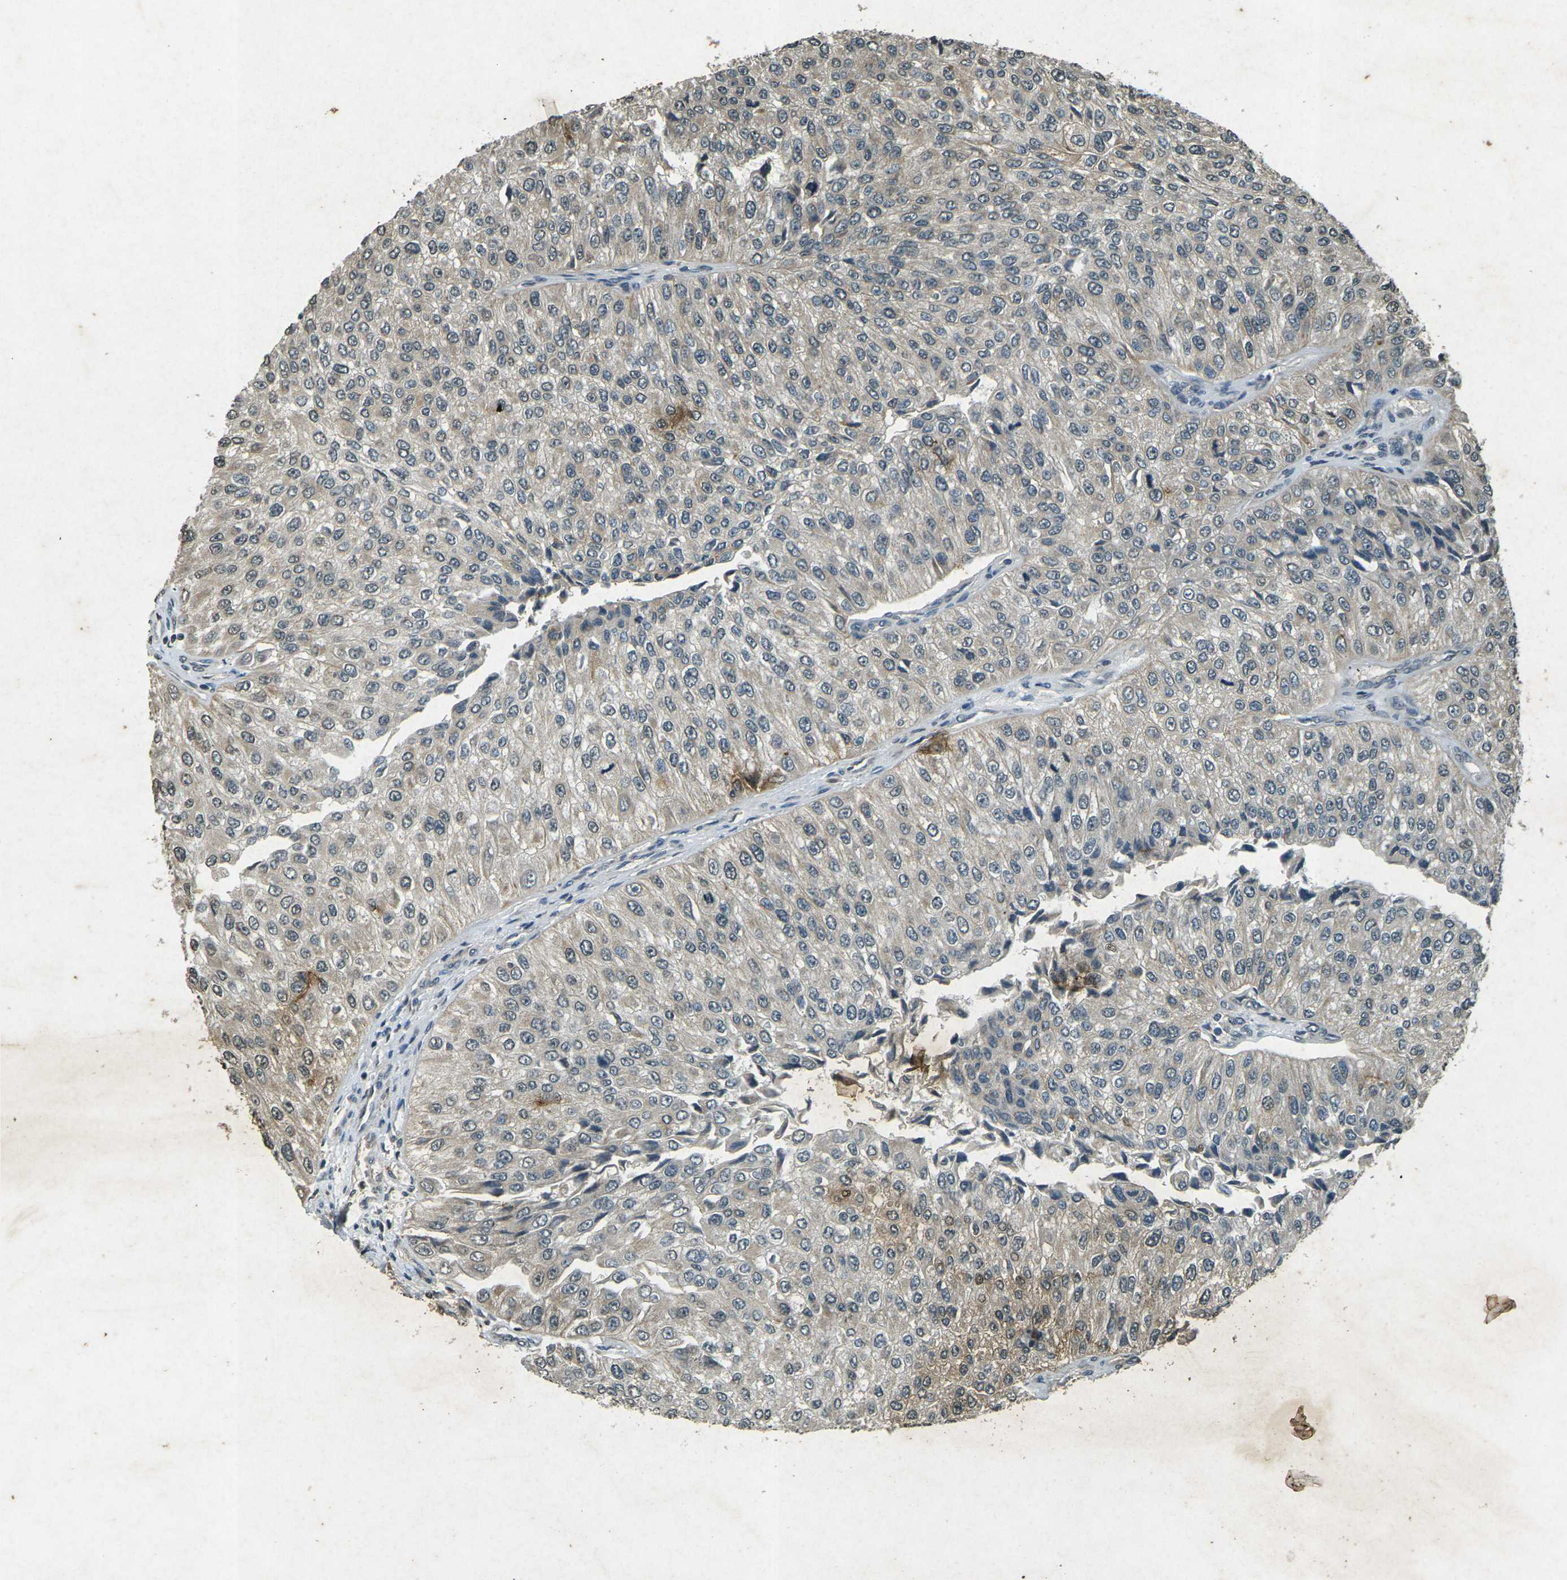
{"staining": {"intensity": "weak", "quantity": "25%-75%", "location": "cytoplasmic/membranous"}, "tissue": "urothelial cancer", "cell_type": "Tumor cells", "image_type": "cancer", "snomed": [{"axis": "morphology", "description": "Urothelial carcinoma, High grade"}, {"axis": "topography", "description": "Kidney"}, {"axis": "topography", "description": "Urinary bladder"}], "caption": "Urothelial carcinoma (high-grade) stained with DAB (3,3'-diaminobenzidine) immunohistochemistry (IHC) demonstrates low levels of weak cytoplasmic/membranous positivity in about 25%-75% of tumor cells.", "gene": "PDE2A", "patient": {"sex": "male", "age": 77}}